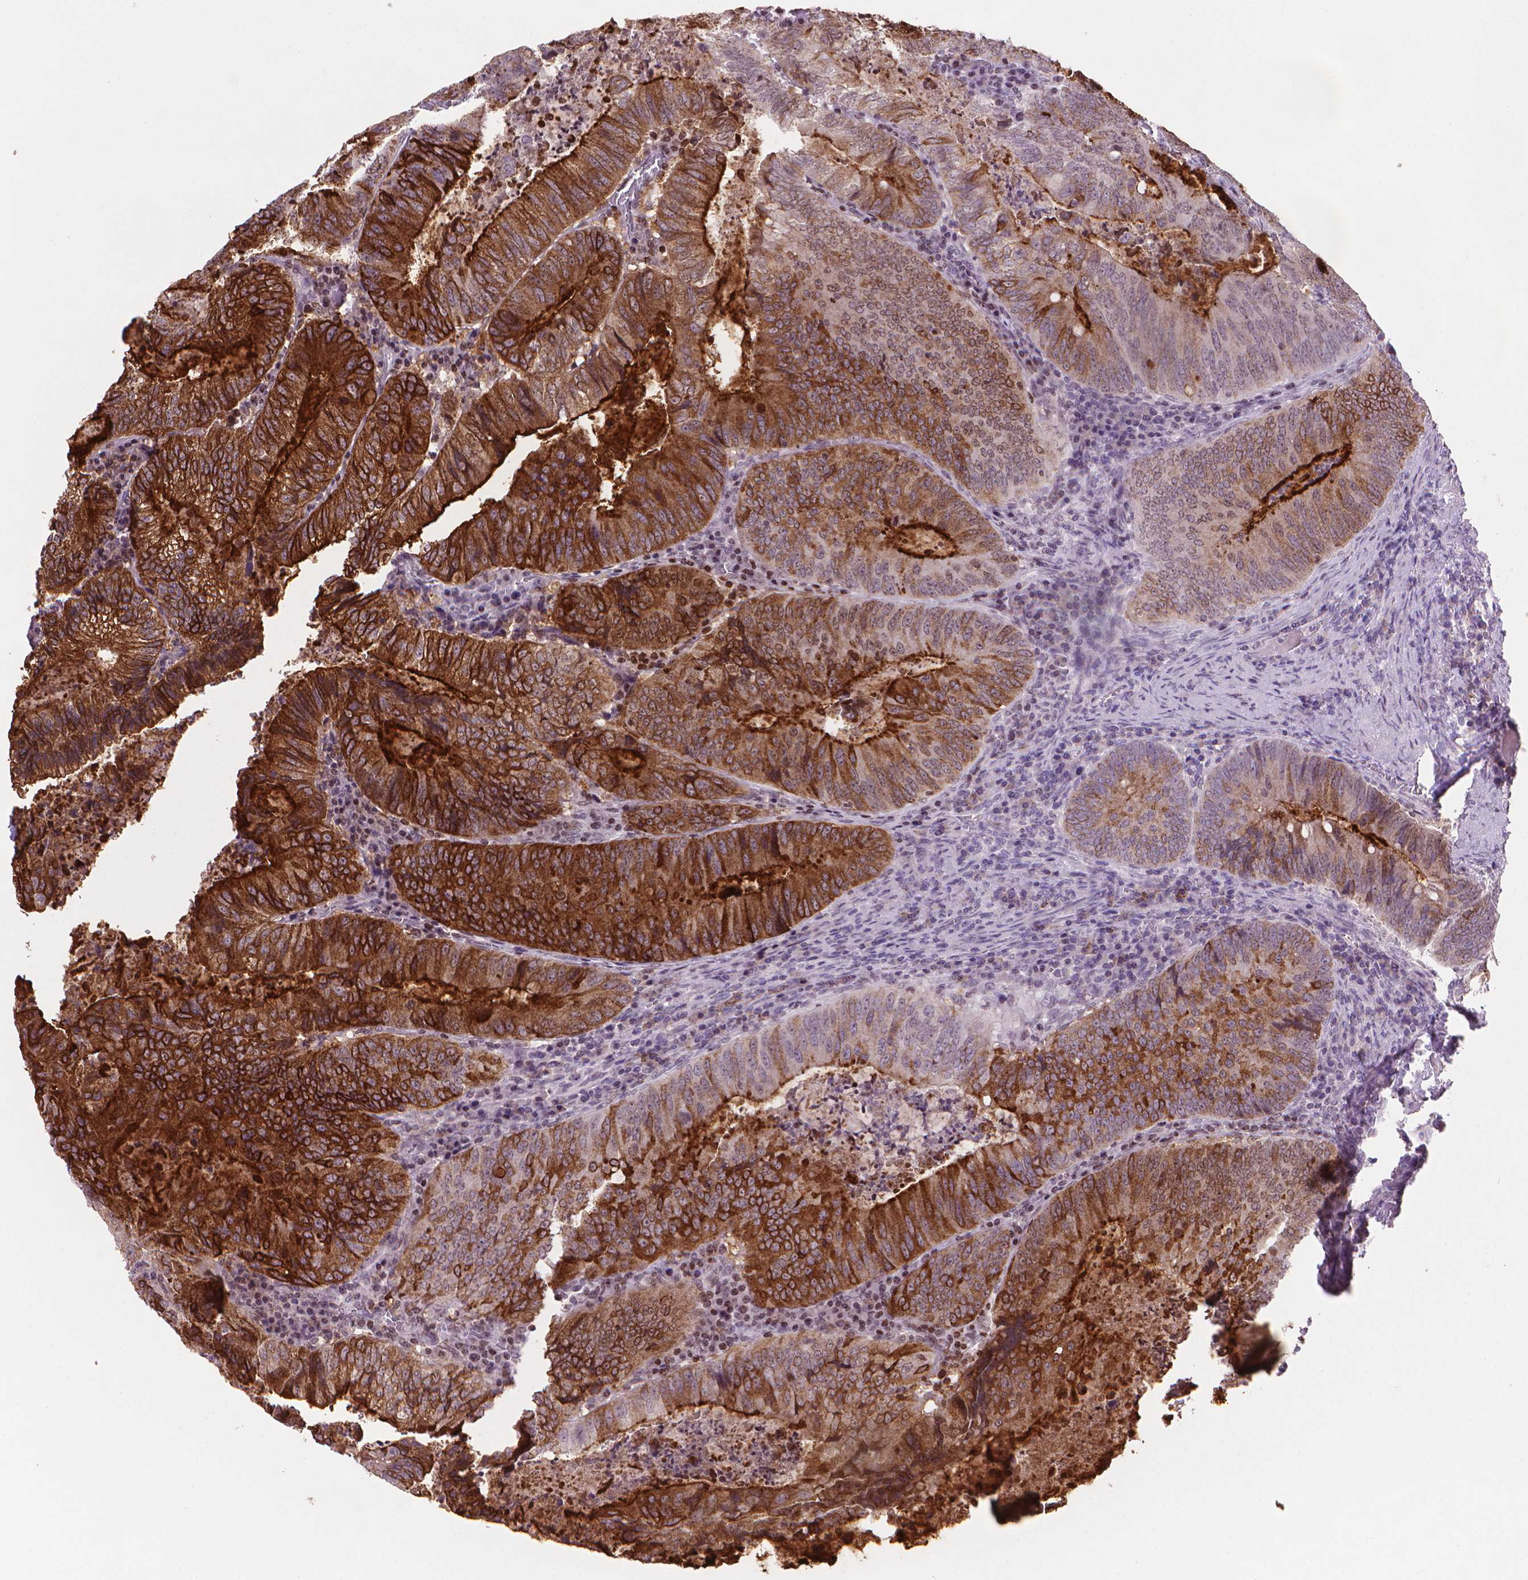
{"staining": {"intensity": "strong", "quantity": ">75%", "location": "cytoplasmic/membranous"}, "tissue": "colorectal cancer", "cell_type": "Tumor cells", "image_type": "cancer", "snomed": [{"axis": "morphology", "description": "Adenocarcinoma, NOS"}, {"axis": "topography", "description": "Colon"}], "caption": "Protein staining of colorectal cancer (adenocarcinoma) tissue displays strong cytoplasmic/membranous expression in about >75% of tumor cells. (DAB IHC, brown staining for protein, blue staining for nuclei).", "gene": "MUC1", "patient": {"sex": "male", "age": 67}}